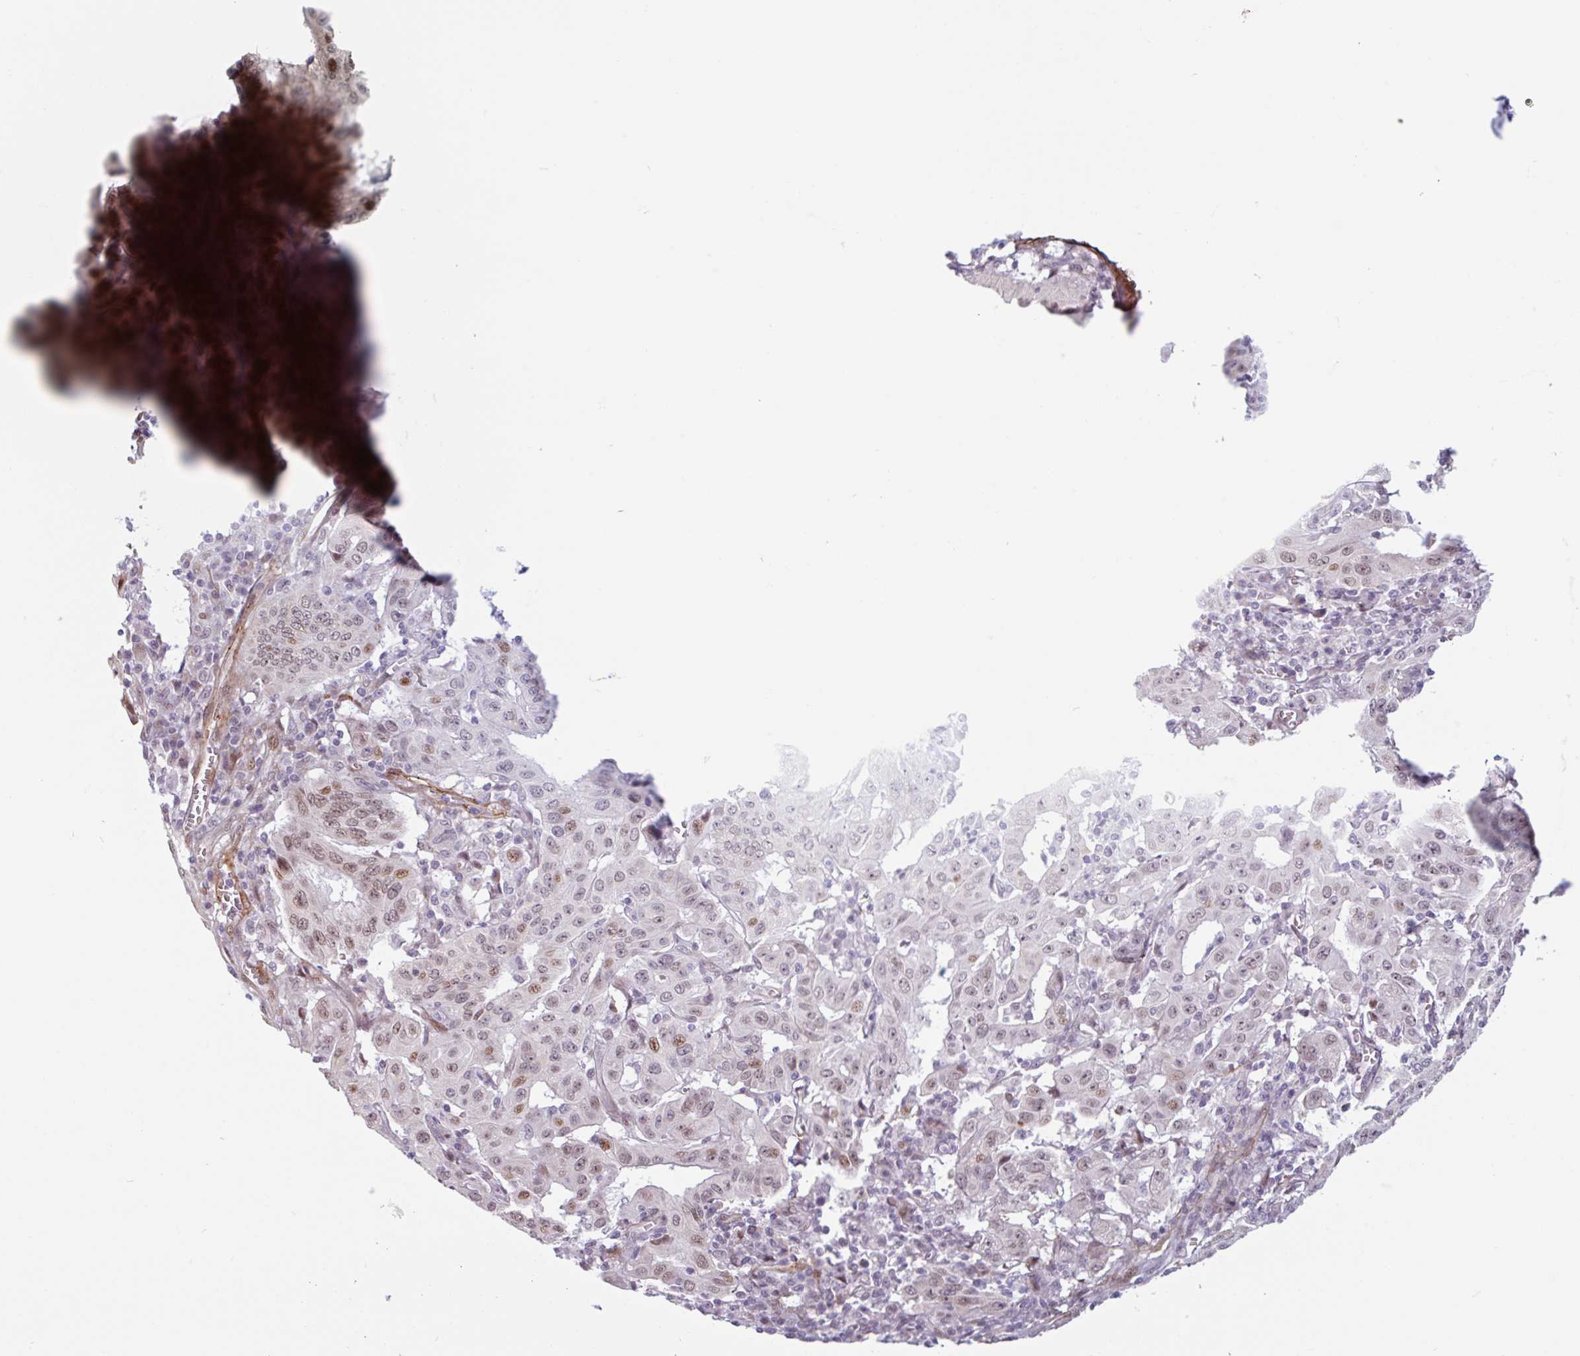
{"staining": {"intensity": "moderate", "quantity": "25%-75%", "location": "nuclear"}, "tissue": "pancreatic cancer", "cell_type": "Tumor cells", "image_type": "cancer", "snomed": [{"axis": "morphology", "description": "Adenocarcinoma, NOS"}, {"axis": "topography", "description": "Pancreas"}], "caption": "Protein analysis of pancreatic adenocarcinoma tissue exhibits moderate nuclear expression in approximately 25%-75% of tumor cells. The staining was performed using DAB, with brown indicating positive protein expression. Nuclei are stained blue with hematoxylin.", "gene": "TMEM119", "patient": {"sex": "male", "age": 63}}